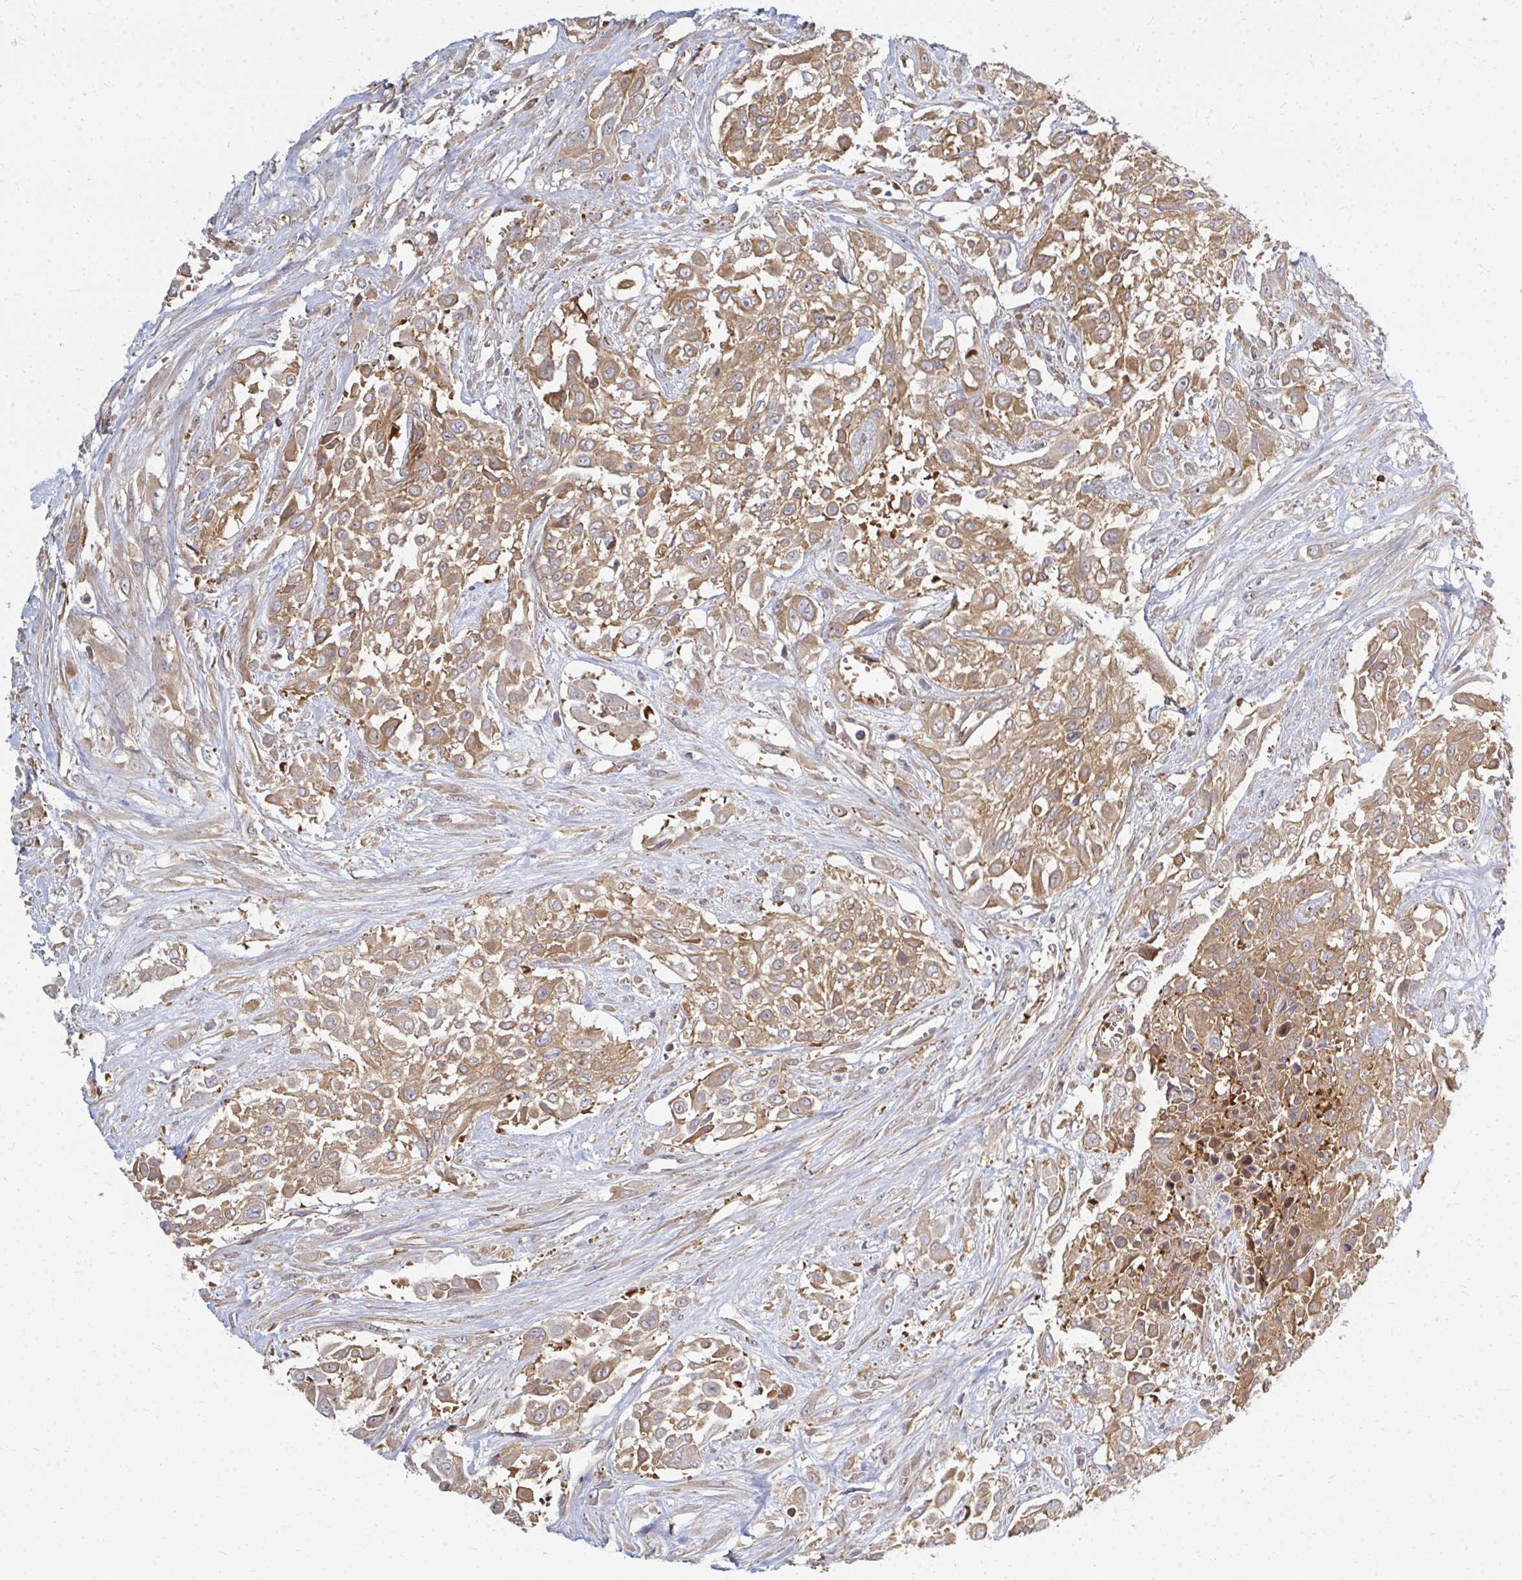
{"staining": {"intensity": "moderate", "quantity": ">75%", "location": "cytoplasmic/membranous"}, "tissue": "urothelial cancer", "cell_type": "Tumor cells", "image_type": "cancer", "snomed": [{"axis": "morphology", "description": "Urothelial carcinoma, High grade"}, {"axis": "topography", "description": "Urinary bladder"}], "caption": "There is medium levels of moderate cytoplasmic/membranous staining in tumor cells of urothelial carcinoma (high-grade), as demonstrated by immunohistochemical staining (brown color).", "gene": "ZNF285", "patient": {"sex": "male", "age": 57}}